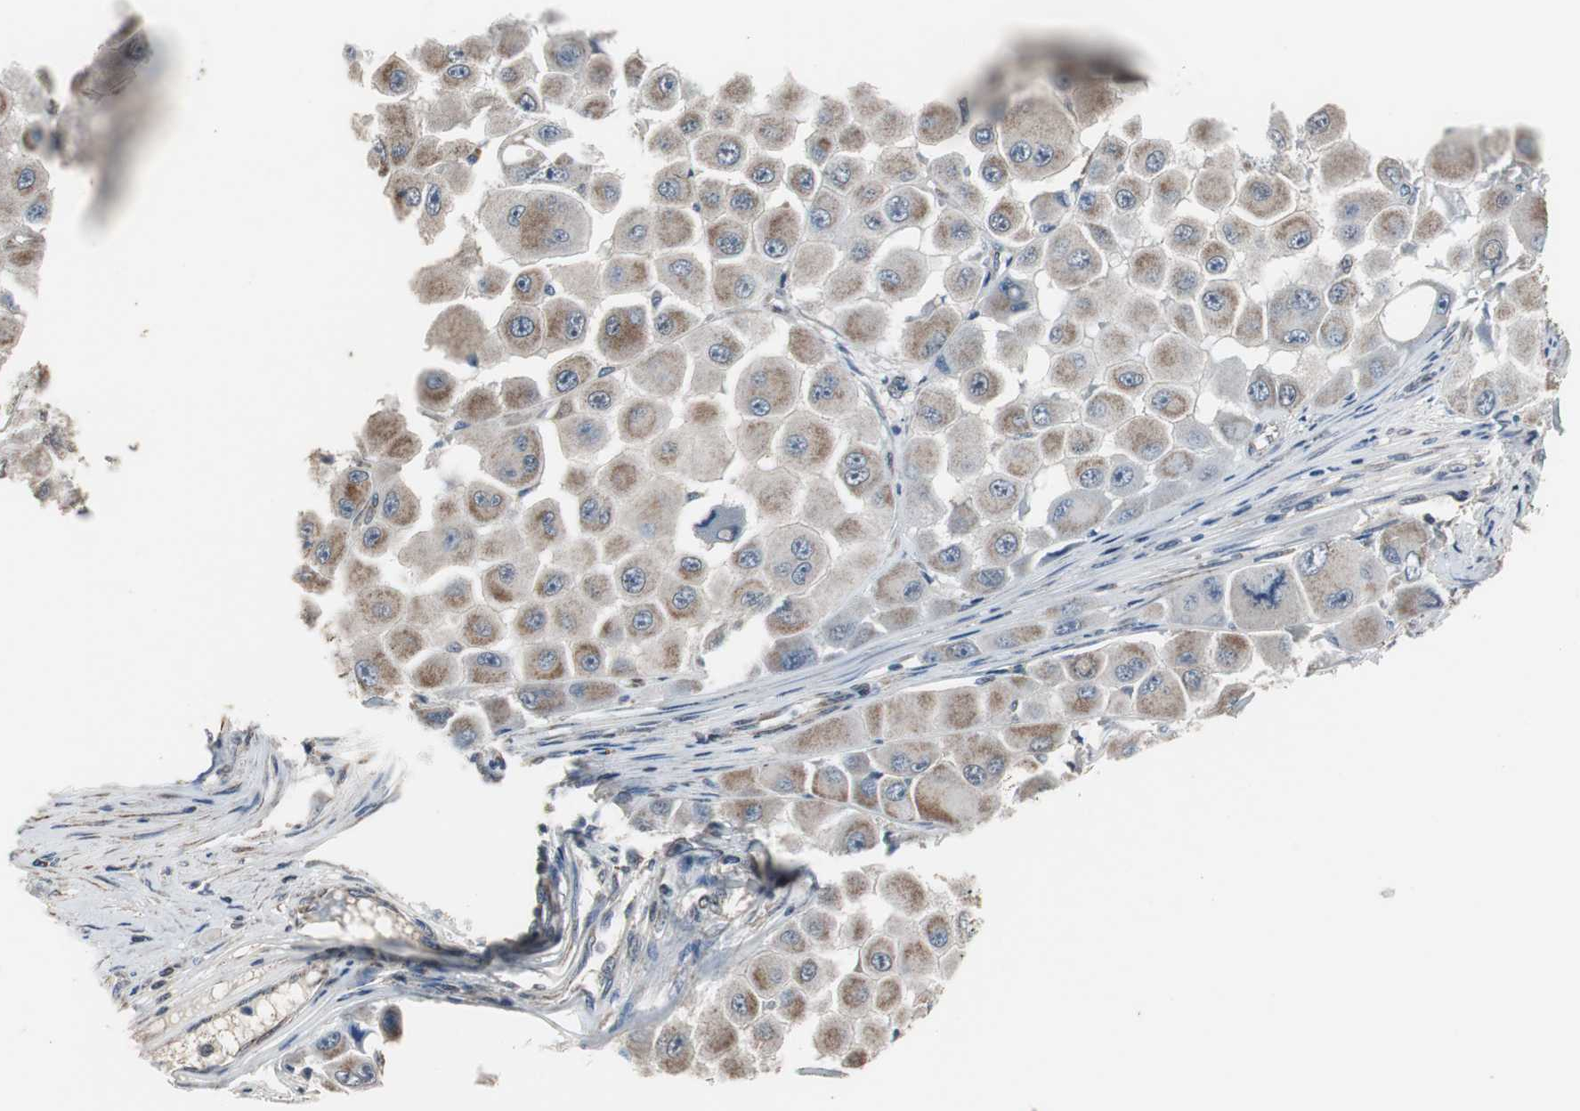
{"staining": {"intensity": "moderate", "quantity": ">75%", "location": "cytoplasmic/membranous"}, "tissue": "melanoma", "cell_type": "Tumor cells", "image_type": "cancer", "snomed": [{"axis": "morphology", "description": "Malignant melanoma, NOS"}, {"axis": "topography", "description": "Skin"}], "caption": "The immunohistochemical stain labels moderate cytoplasmic/membranous positivity in tumor cells of malignant melanoma tissue.", "gene": "ZHX2", "patient": {"sex": "female", "age": 81}}